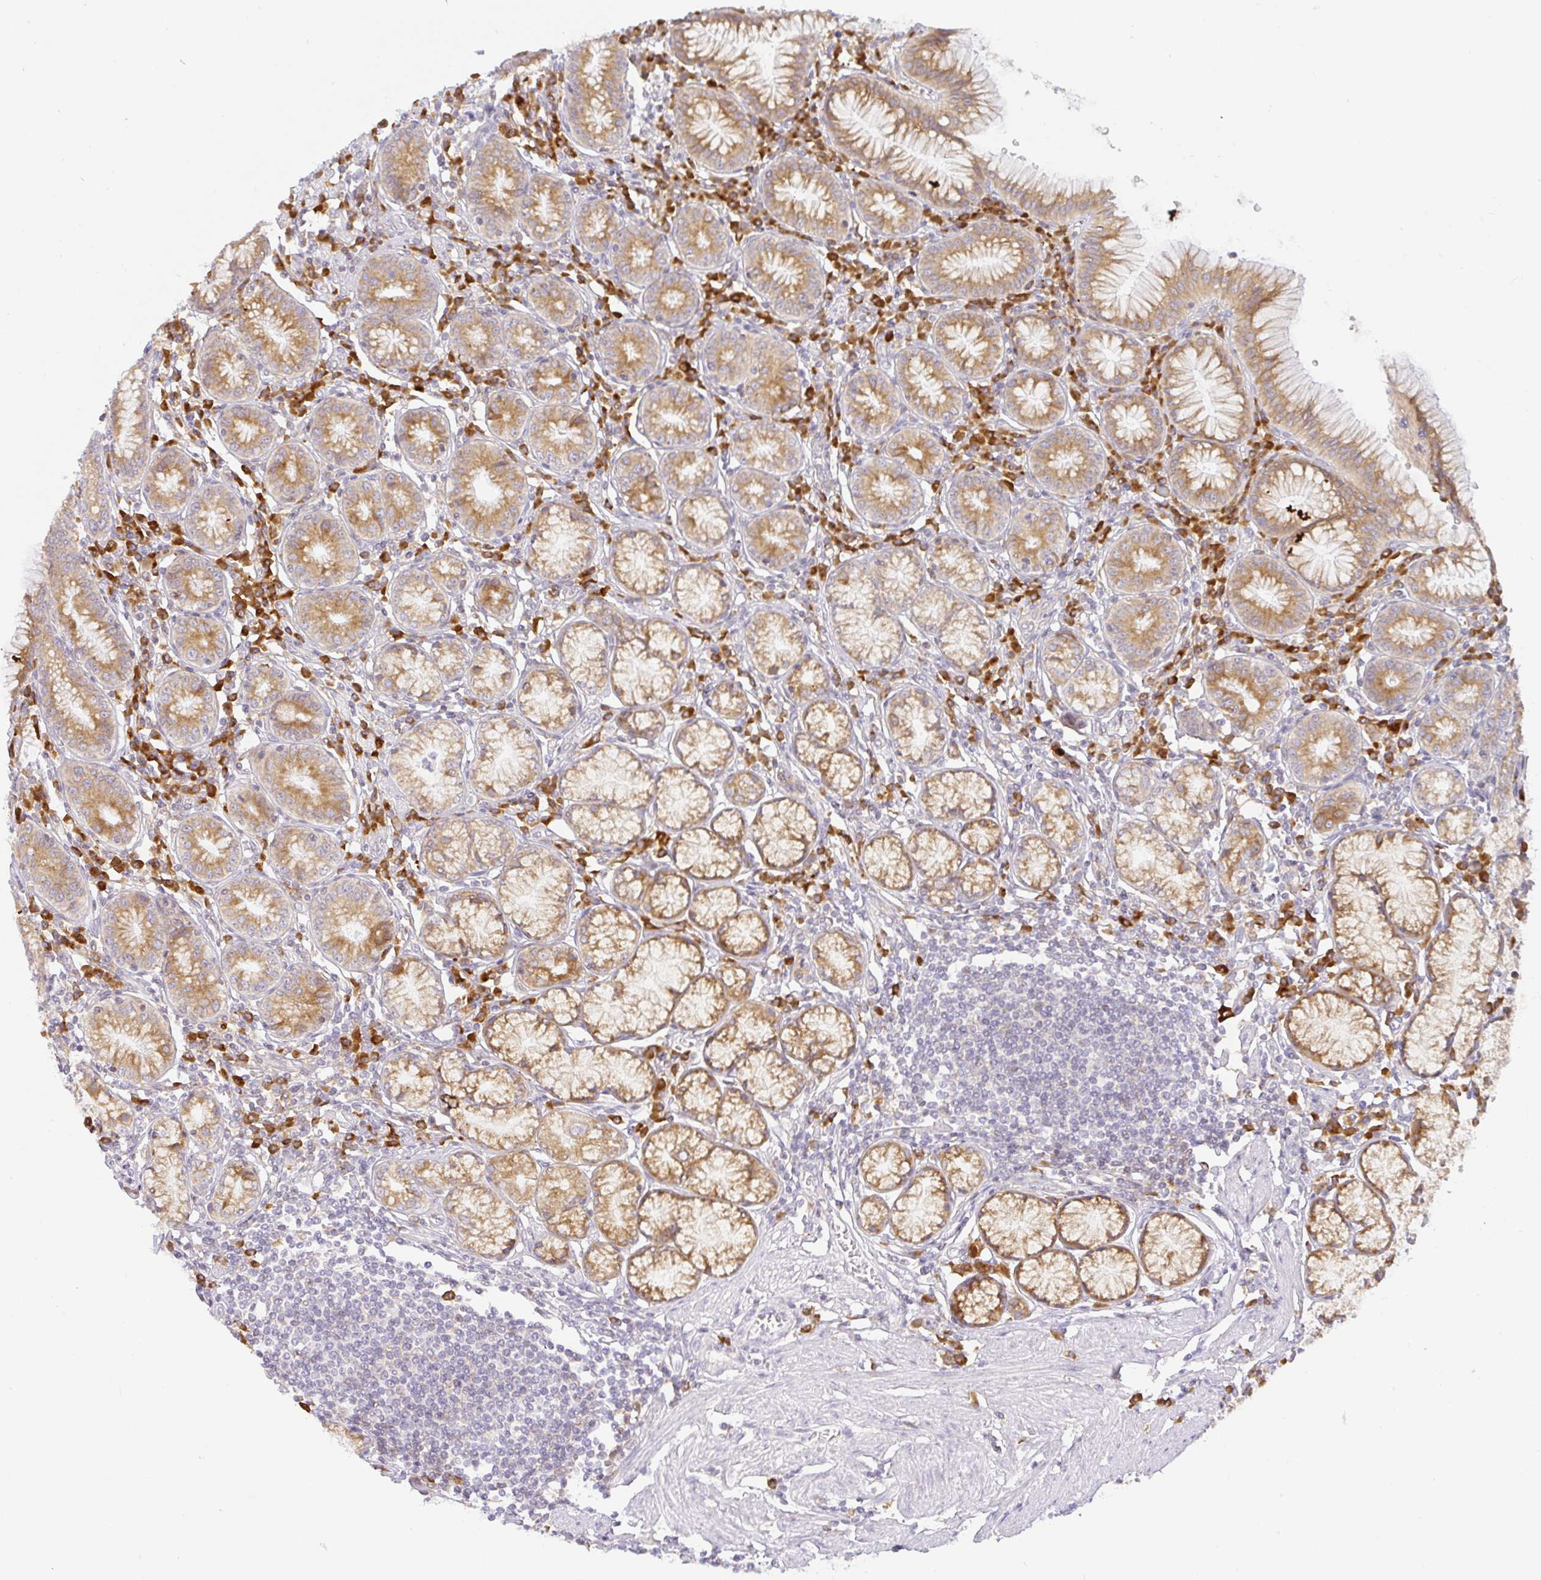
{"staining": {"intensity": "moderate", "quantity": ">75%", "location": "cytoplasmic/membranous"}, "tissue": "stomach", "cell_type": "Glandular cells", "image_type": "normal", "snomed": [{"axis": "morphology", "description": "Normal tissue, NOS"}, {"axis": "topography", "description": "Stomach"}], "caption": "A brown stain labels moderate cytoplasmic/membranous positivity of a protein in glandular cells of normal stomach. (IHC, brightfield microscopy, high magnification).", "gene": "DERL2", "patient": {"sex": "male", "age": 55}}